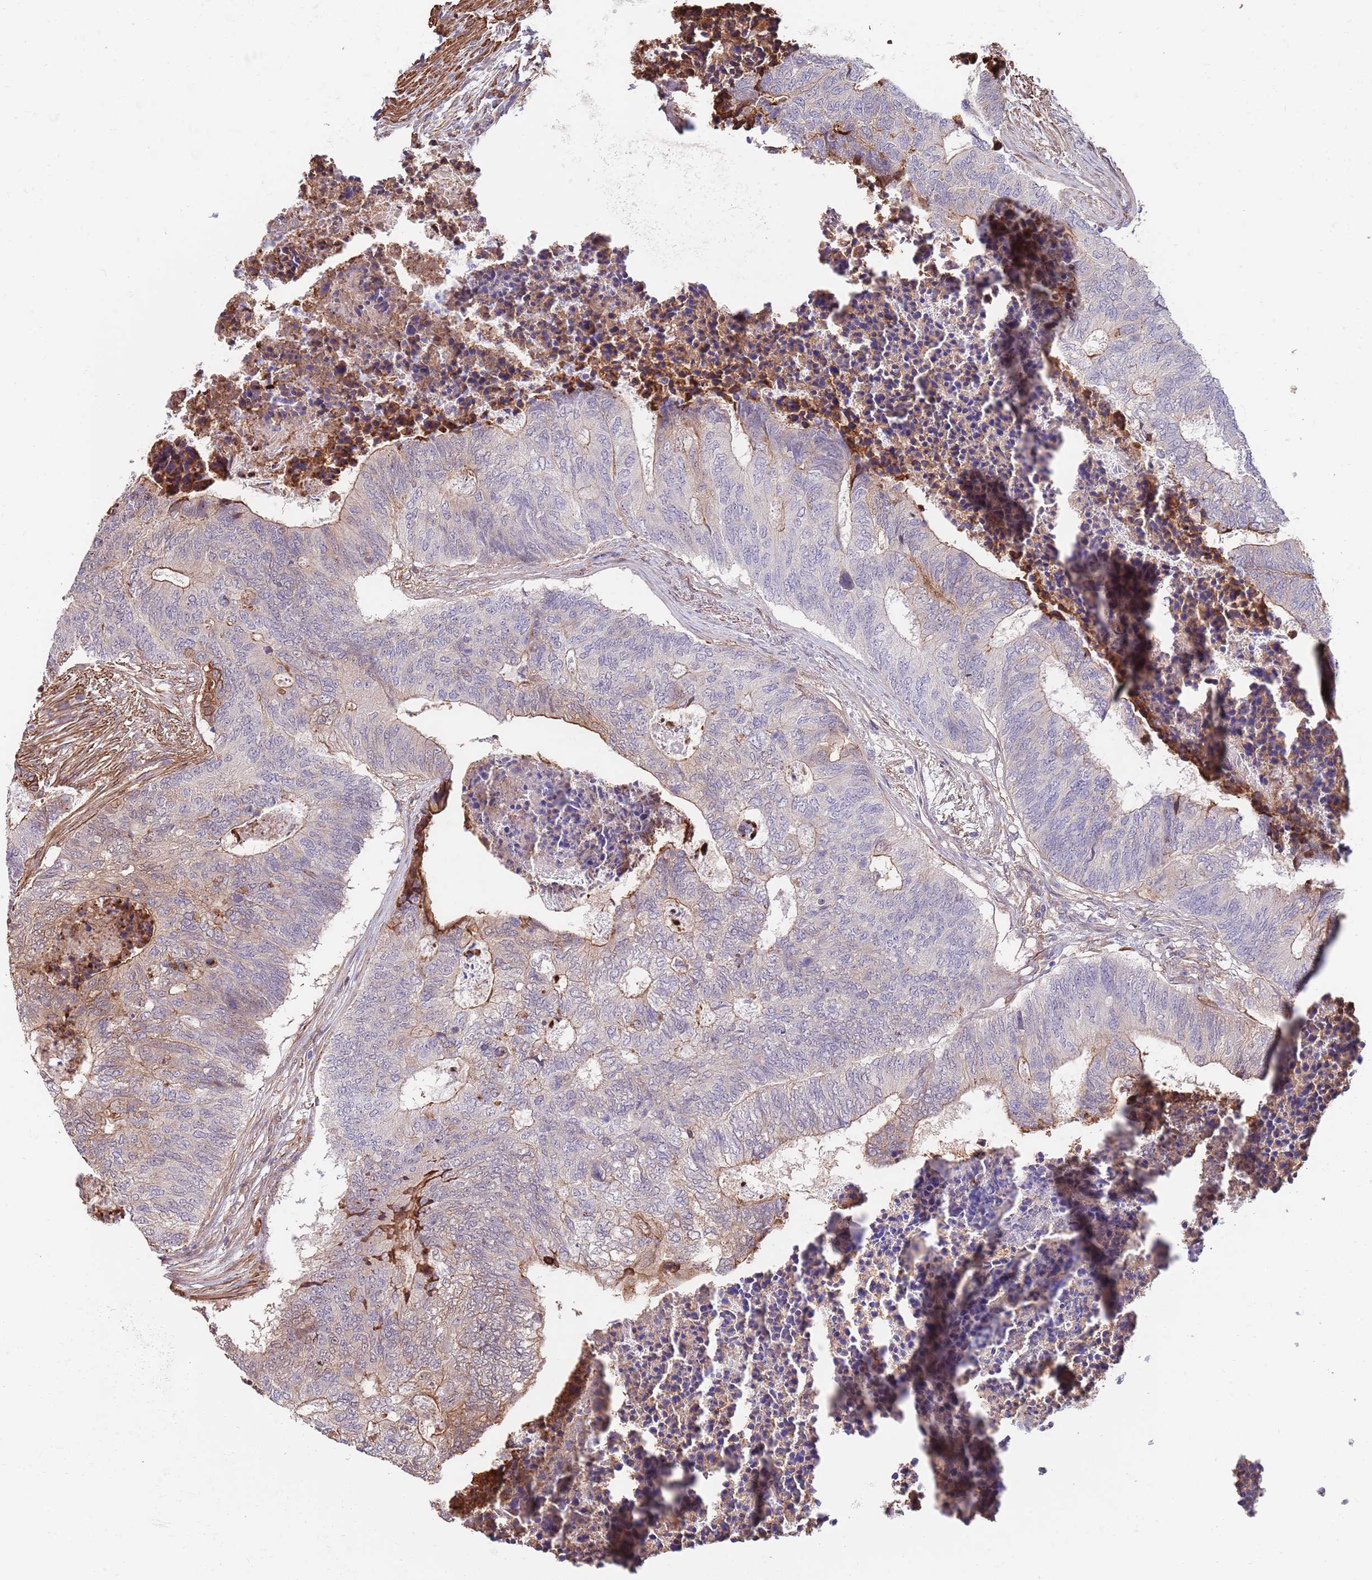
{"staining": {"intensity": "moderate", "quantity": "<25%", "location": "cytoplasmic/membranous"}, "tissue": "colorectal cancer", "cell_type": "Tumor cells", "image_type": "cancer", "snomed": [{"axis": "morphology", "description": "Adenocarcinoma, NOS"}, {"axis": "topography", "description": "Colon"}], "caption": "The histopathology image displays staining of colorectal adenocarcinoma, revealing moderate cytoplasmic/membranous protein positivity (brown color) within tumor cells. (DAB (3,3'-diaminobenzidine) = brown stain, brightfield microscopy at high magnification).", "gene": "BPNT1", "patient": {"sex": "female", "age": 67}}